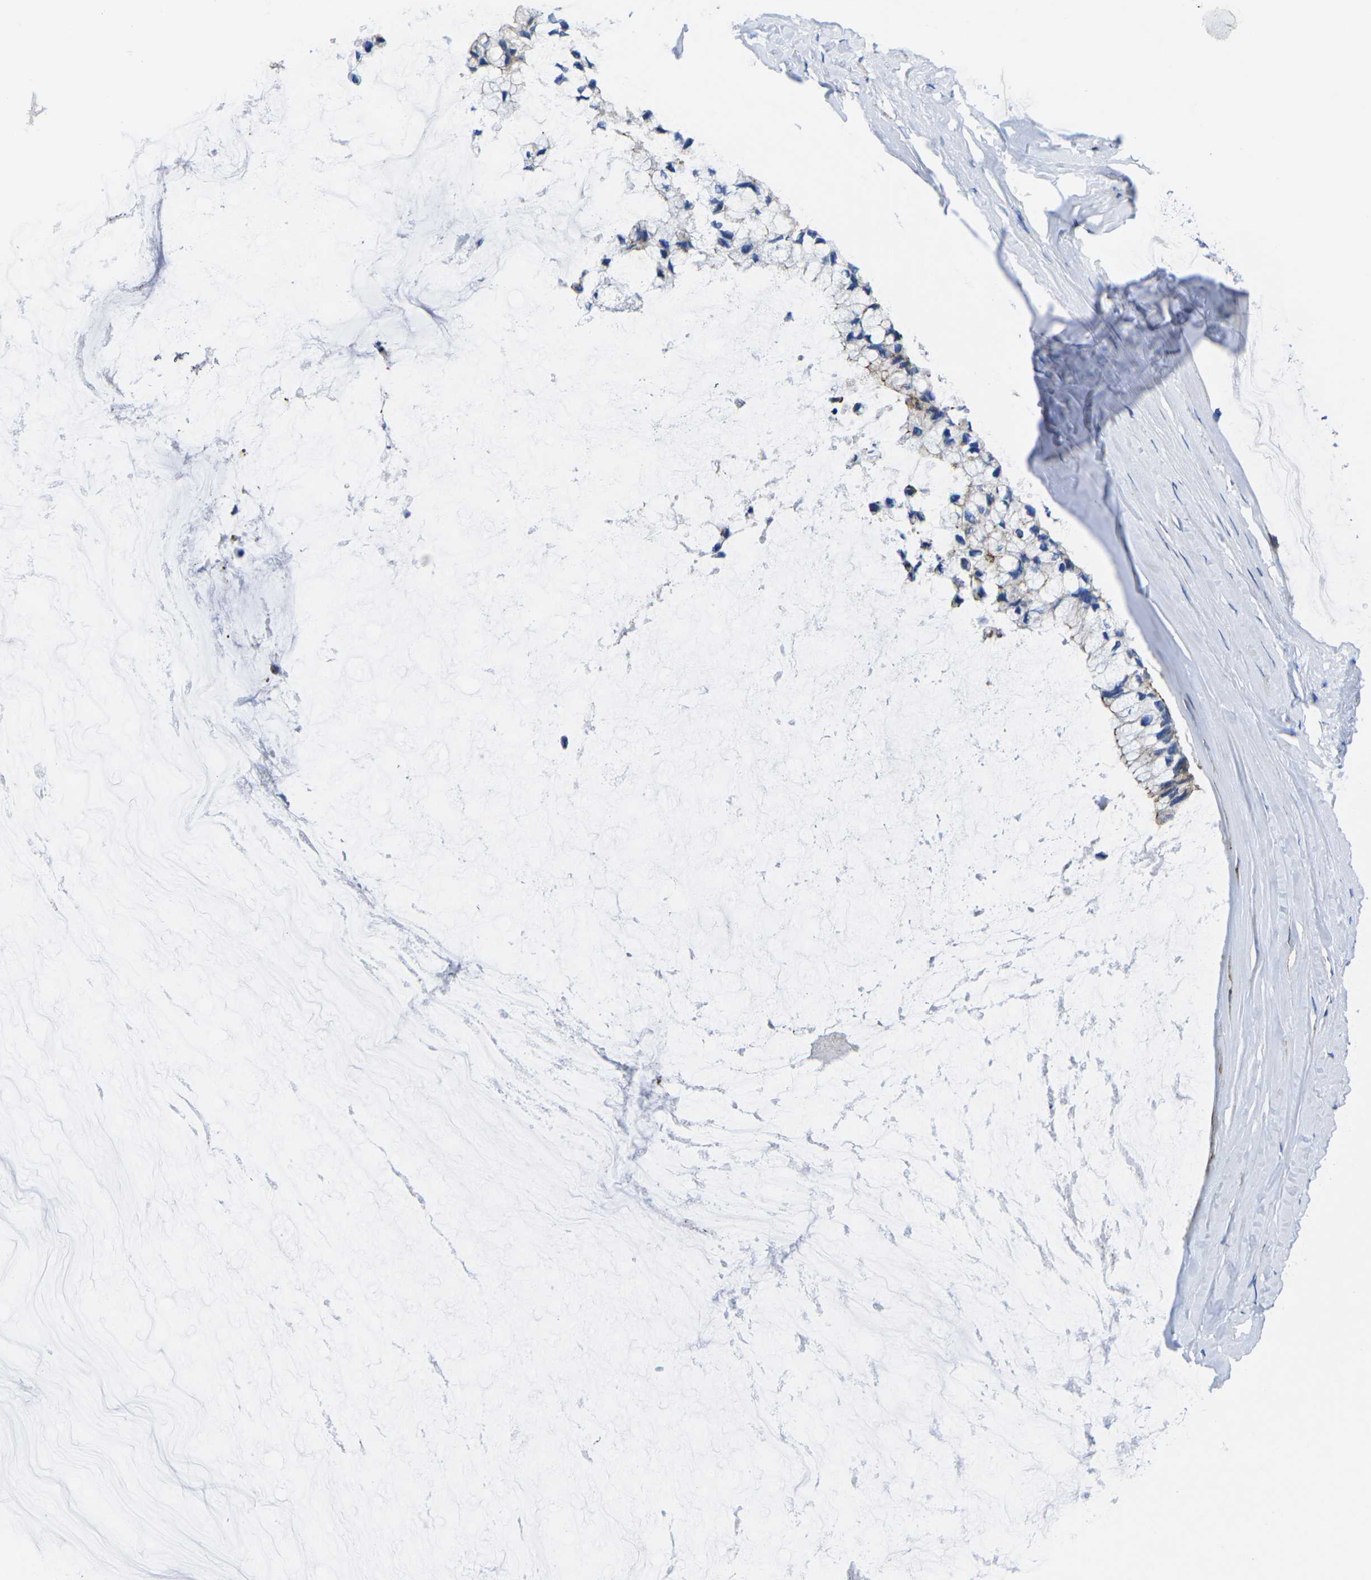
{"staining": {"intensity": "moderate", "quantity": "<25%", "location": "cytoplasmic/membranous"}, "tissue": "ovarian cancer", "cell_type": "Tumor cells", "image_type": "cancer", "snomed": [{"axis": "morphology", "description": "Cystadenocarcinoma, mucinous, NOS"}, {"axis": "topography", "description": "Ovary"}], "caption": "Protein staining displays moderate cytoplasmic/membranous staining in about <25% of tumor cells in ovarian cancer (mucinous cystadenocarcinoma).", "gene": "GPR4", "patient": {"sex": "female", "age": 39}}